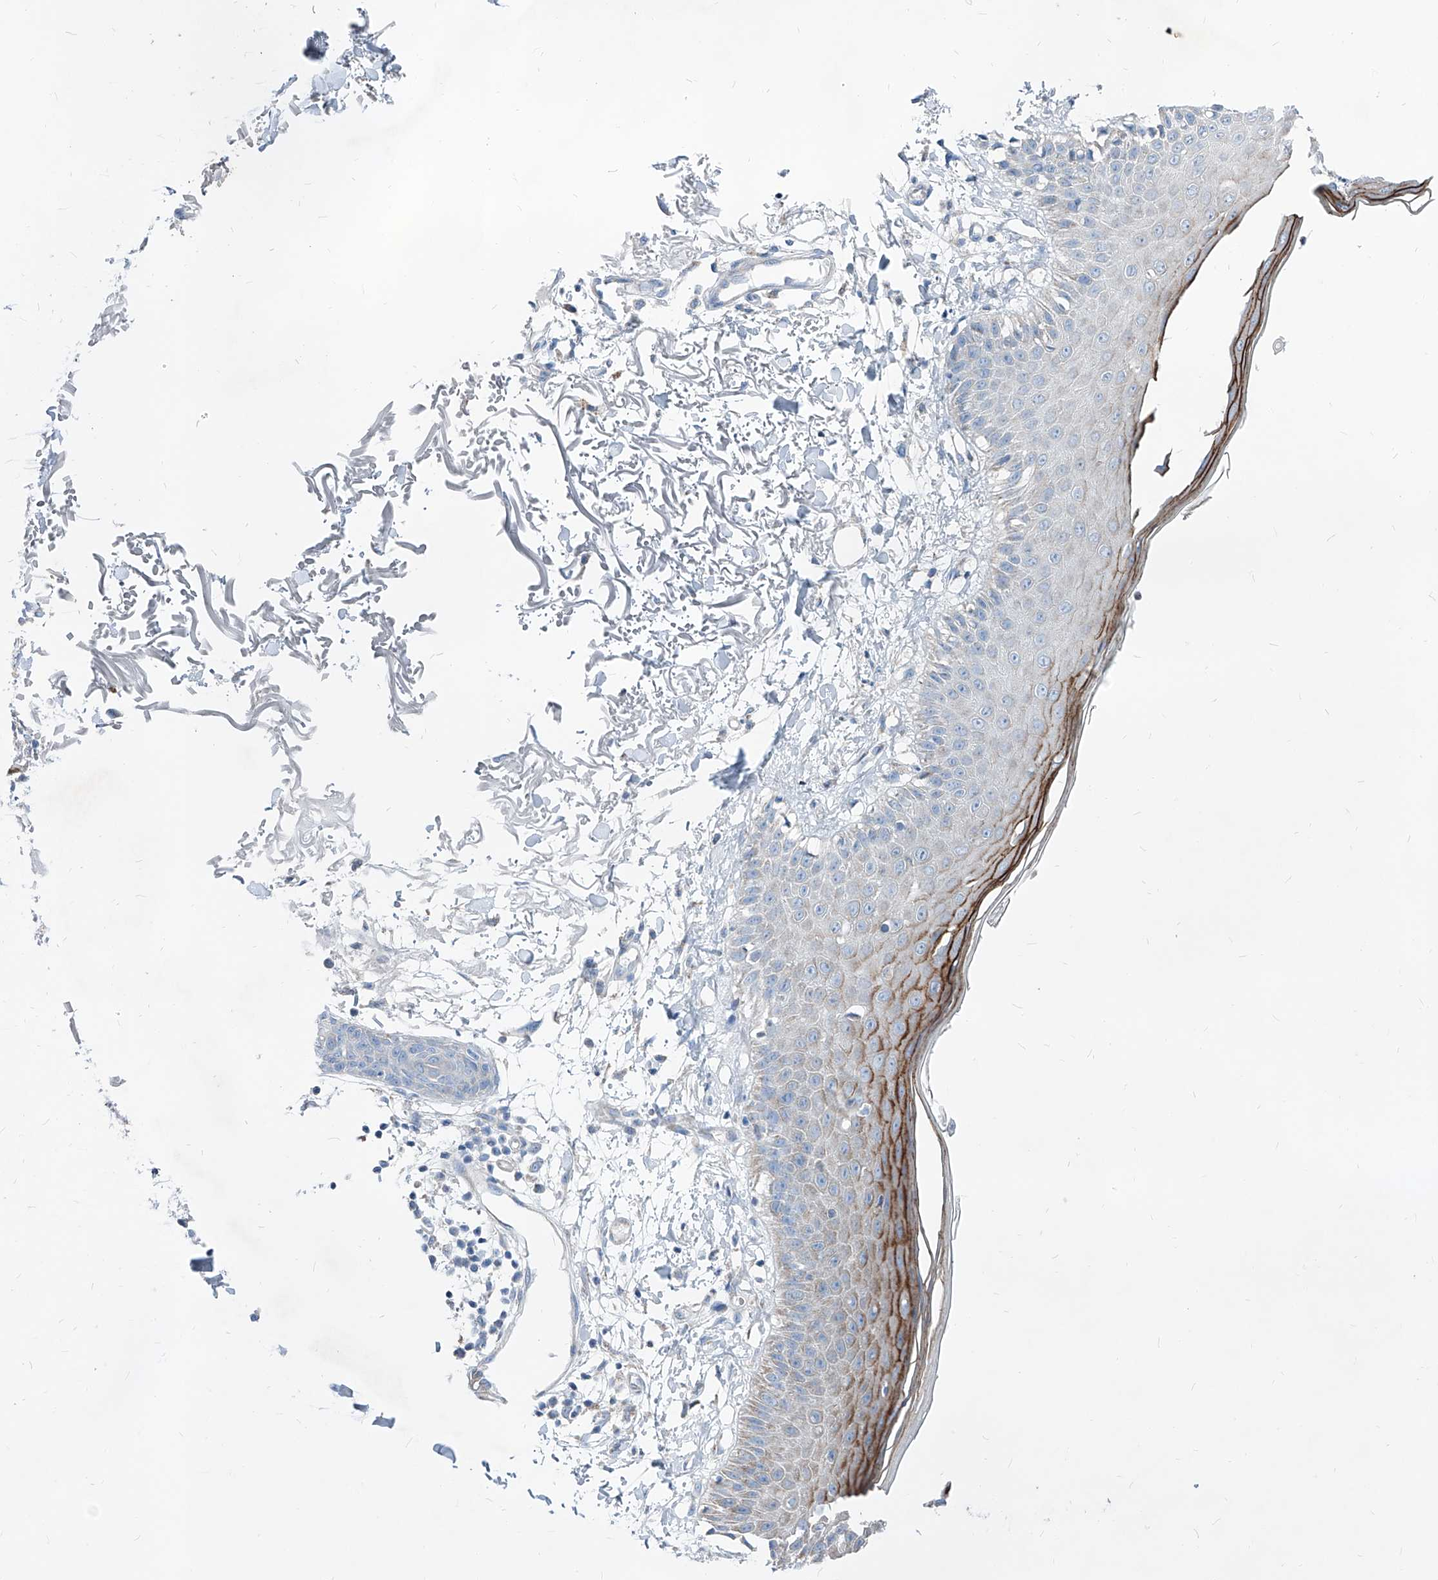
{"staining": {"intensity": "negative", "quantity": "none", "location": "none"}, "tissue": "skin", "cell_type": "Fibroblasts", "image_type": "normal", "snomed": [{"axis": "morphology", "description": "Normal tissue, NOS"}, {"axis": "morphology", "description": "Squamous cell carcinoma, NOS"}, {"axis": "topography", "description": "Skin"}, {"axis": "topography", "description": "Peripheral nerve tissue"}], "caption": "This is an immunohistochemistry photomicrograph of normal human skin. There is no expression in fibroblasts.", "gene": "AGPS", "patient": {"sex": "male", "age": 83}}